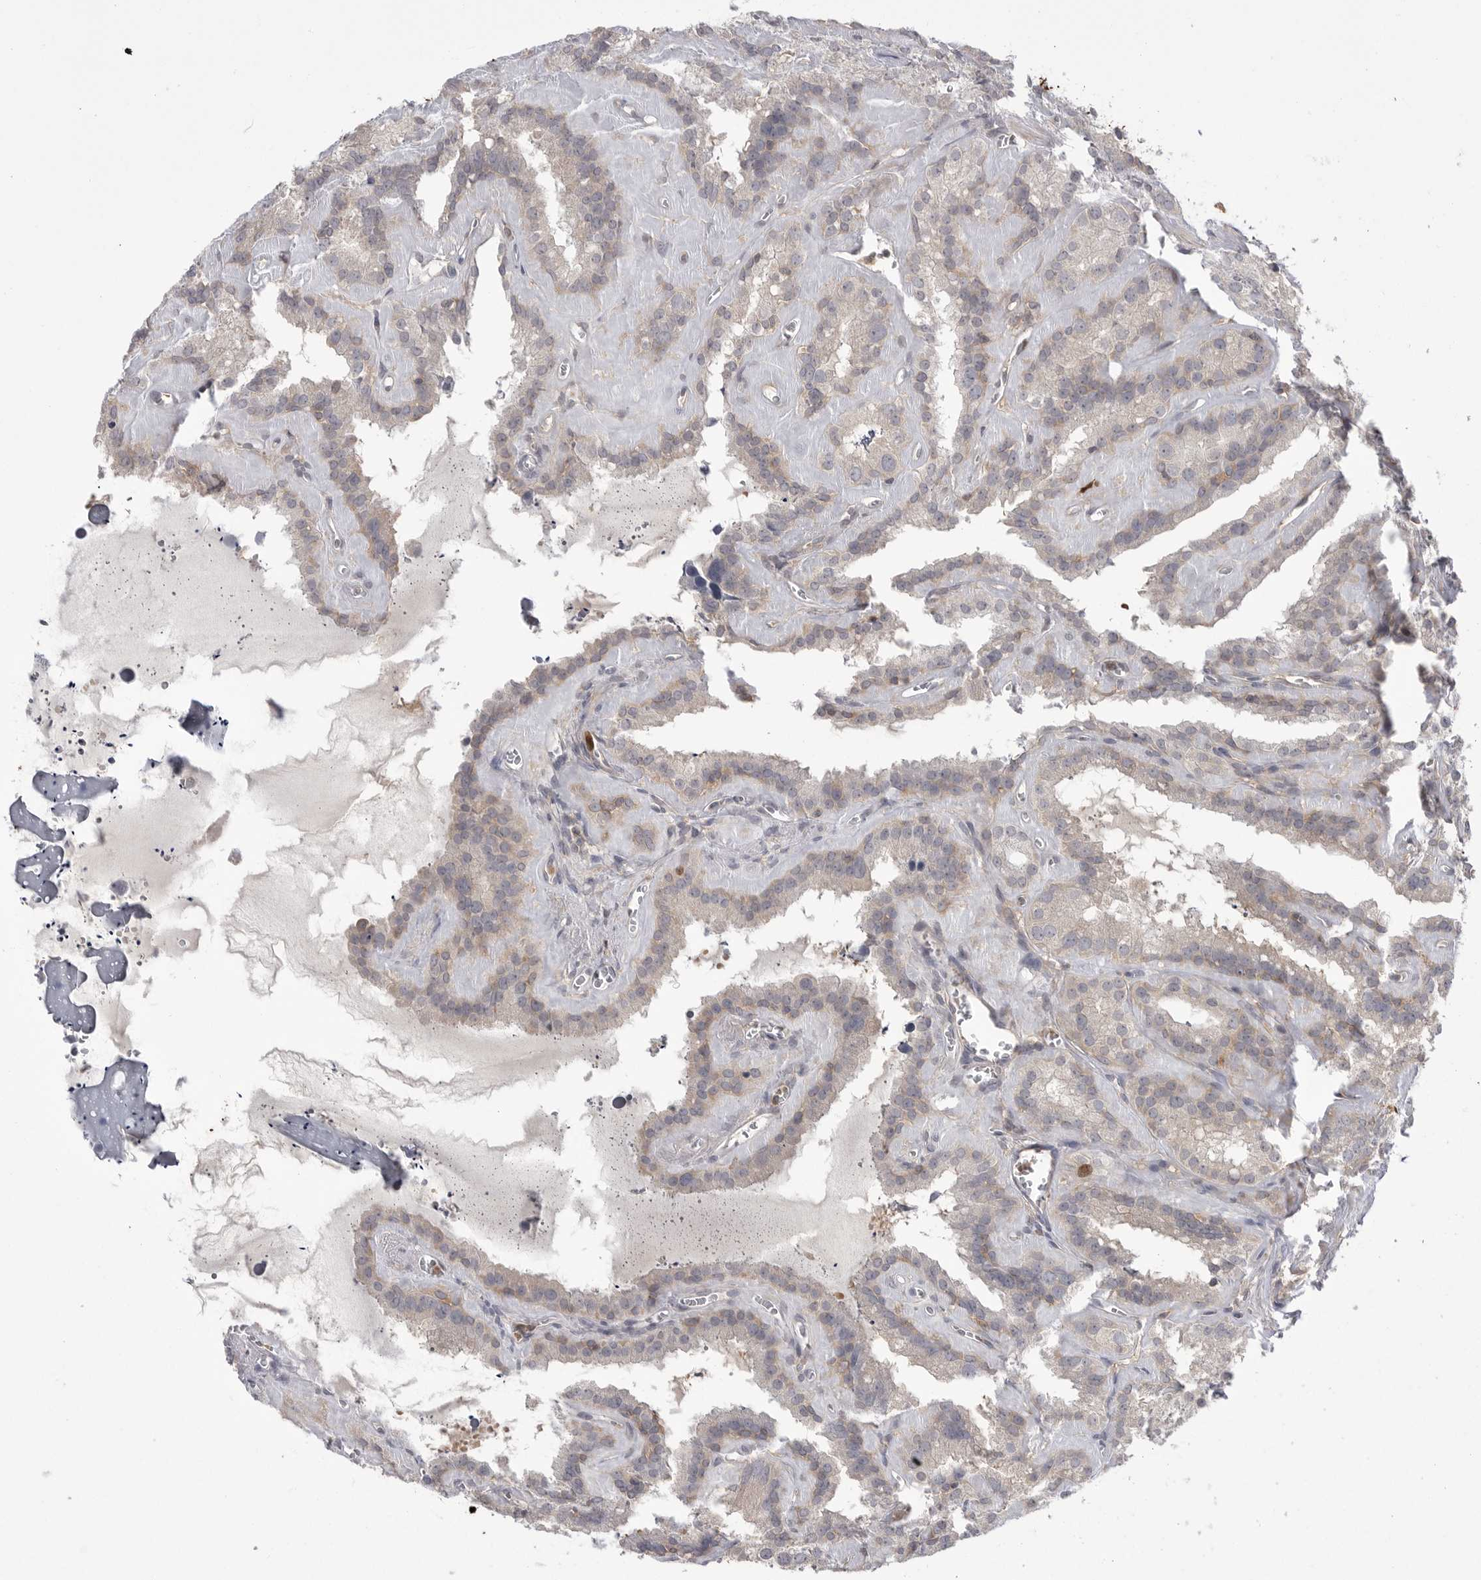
{"staining": {"intensity": "negative", "quantity": "none", "location": "none"}, "tissue": "seminal vesicle", "cell_type": "Glandular cells", "image_type": "normal", "snomed": [{"axis": "morphology", "description": "Normal tissue, NOS"}, {"axis": "topography", "description": "Prostate"}, {"axis": "topography", "description": "Seminal veicle"}], "caption": "Immunohistochemical staining of benign seminal vesicle reveals no significant positivity in glandular cells.", "gene": "TOP2A", "patient": {"sex": "male", "age": 59}}